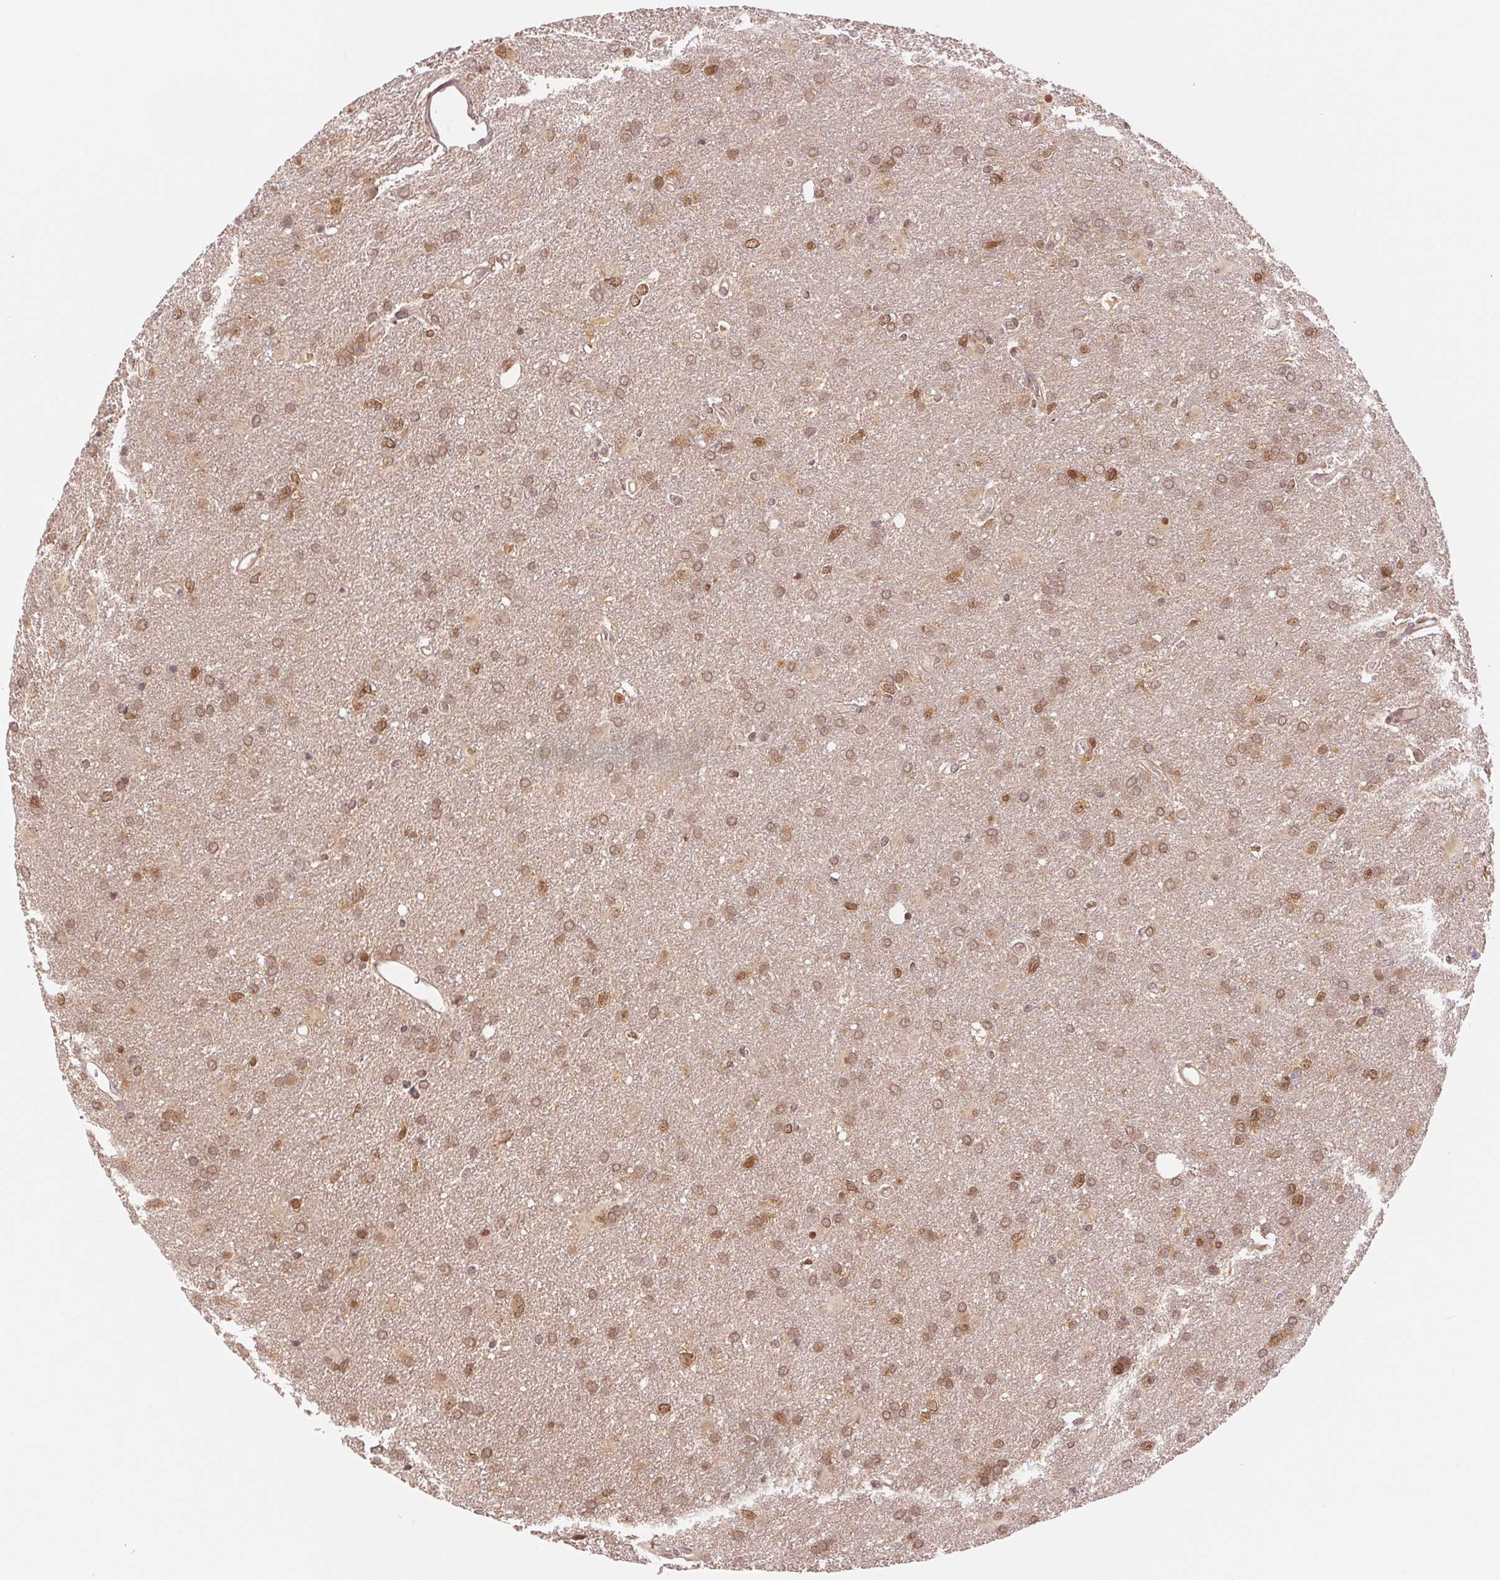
{"staining": {"intensity": "moderate", "quantity": ">75%", "location": "nuclear"}, "tissue": "glioma", "cell_type": "Tumor cells", "image_type": "cancer", "snomed": [{"axis": "morphology", "description": "Glioma, malignant, High grade"}, {"axis": "topography", "description": "Brain"}], "caption": "Malignant high-grade glioma stained with a brown dye exhibits moderate nuclear positive positivity in approximately >75% of tumor cells.", "gene": "ERI3", "patient": {"sex": "male", "age": 53}}